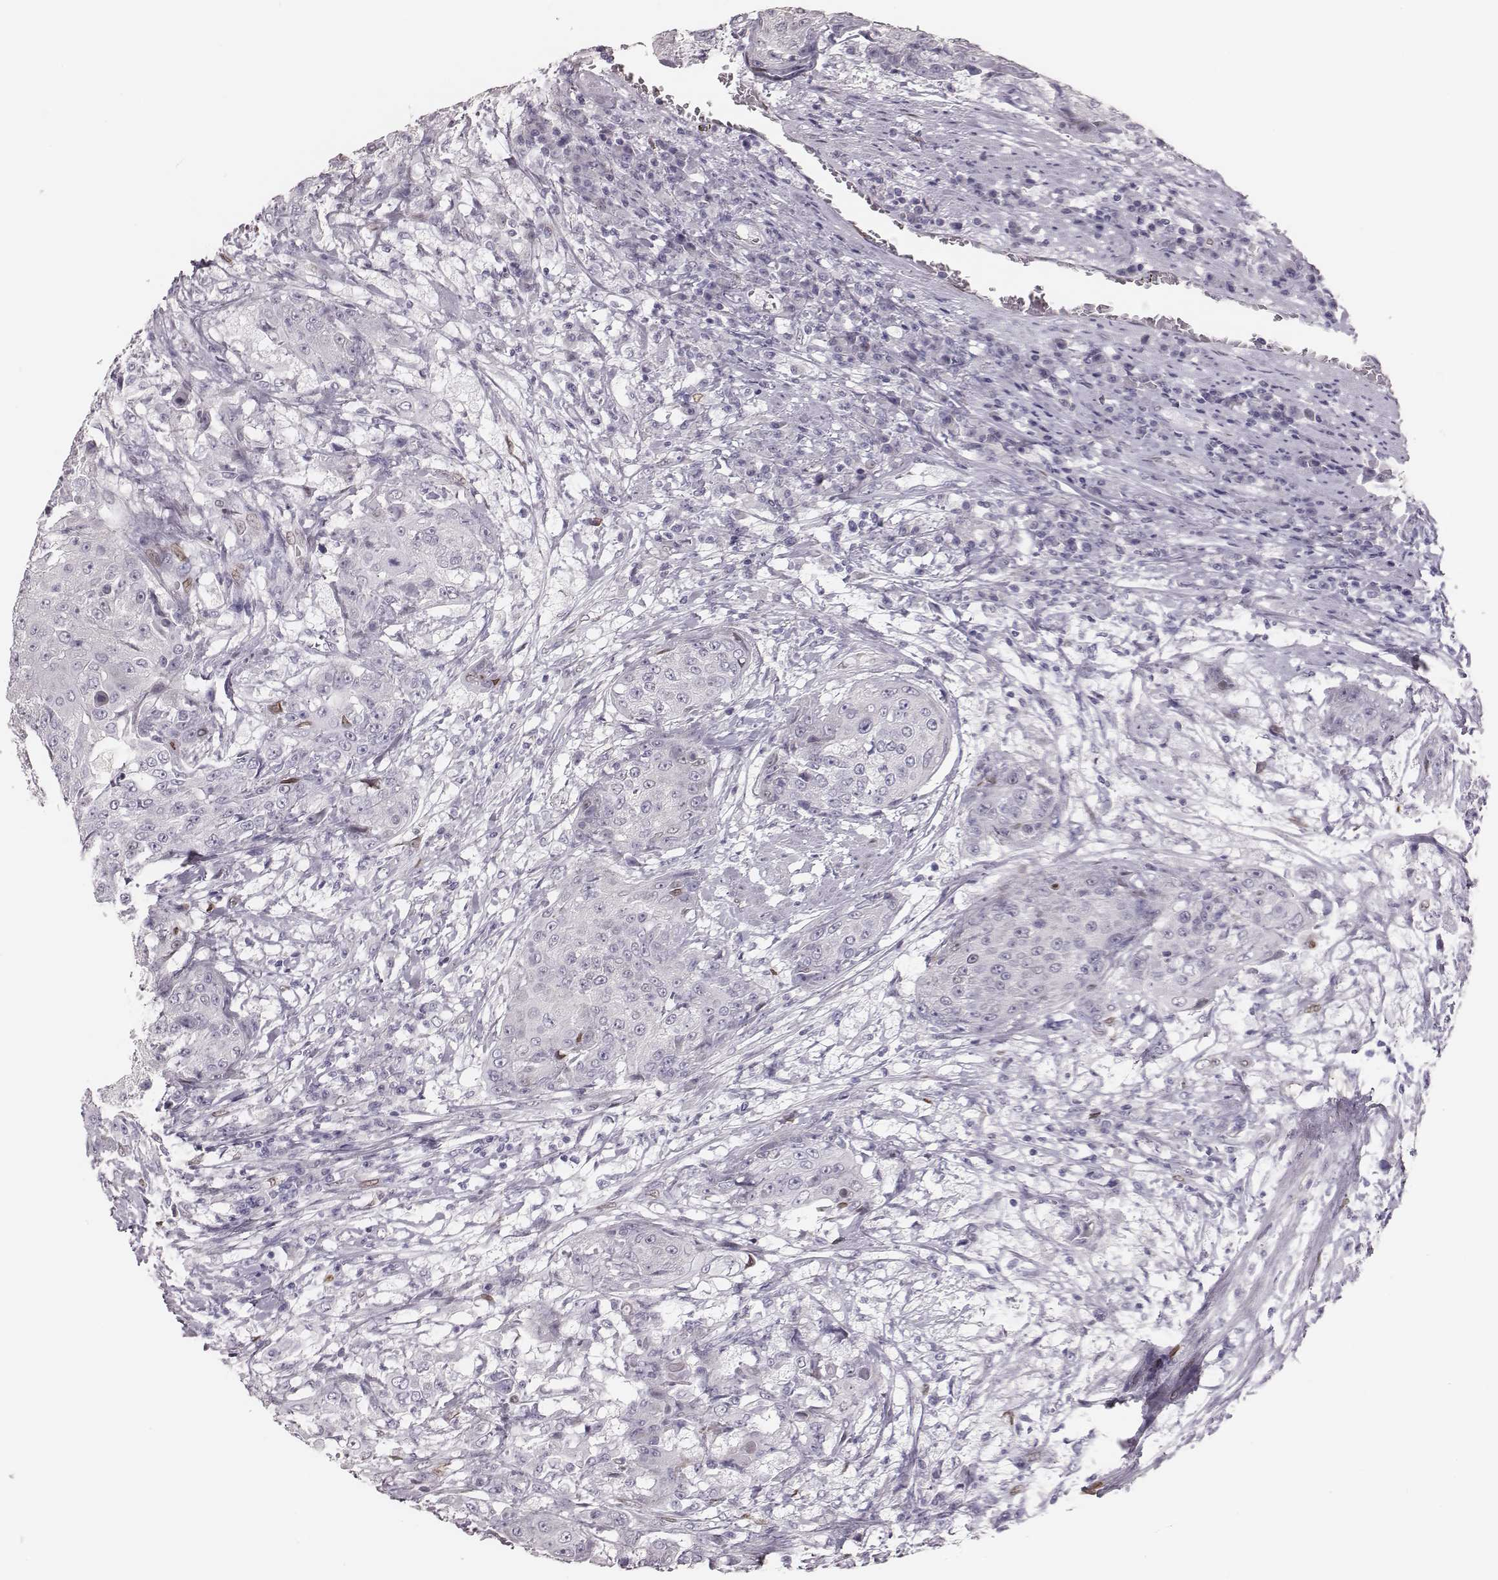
{"staining": {"intensity": "negative", "quantity": "none", "location": "none"}, "tissue": "urothelial cancer", "cell_type": "Tumor cells", "image_type": "cancer", "snomed": [{"axis": "morphology", "description": "Urothelial carcinoma, High grade"}, {"axis": "topography", "description": "Urinary bladder"}], "caption": "Micrograph shows no protein positivity in tumor cells of urothelial carcinoma (high-grade) tissue.", "gene": "ADGRF4", "patient": {"sex": "female", "age": 63}}